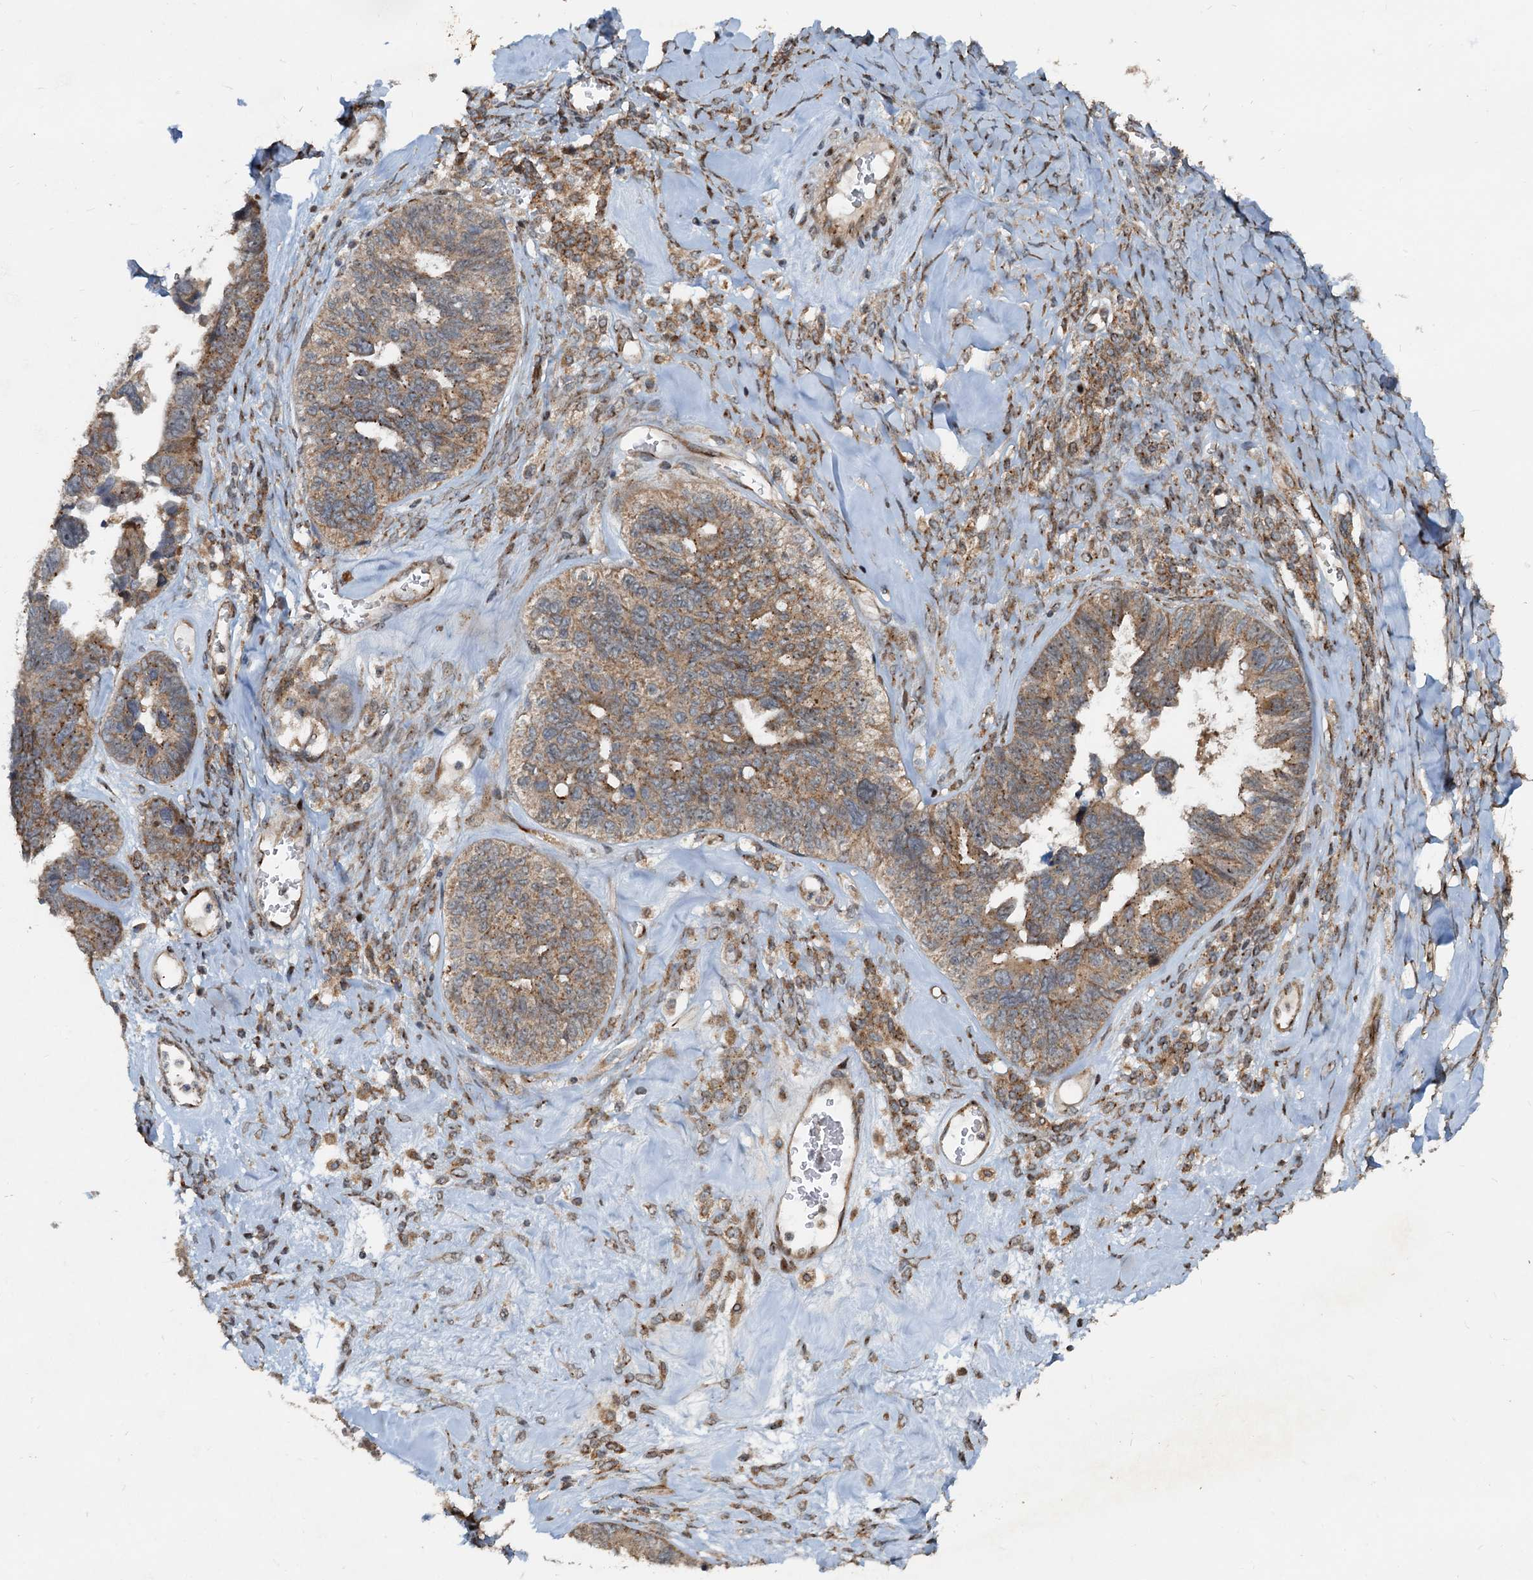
{"staining": {"intensity": "moderate", "quantity": ">75%", "location": "cytoplasmic/membranous"}, "tissue": "ovarian cancer", "cell_type": "Tumor cells", "image_type": "cancer", "snomed": [{"axis": "morphology", "description": "Cystadenocarcinoma, serous, NOS"}, {"axis": "topography", "description": "Ovary"}], "caption": "Brown immunohistochemical staining in ovarian cancer reveals moderate cytoplasmic/membranous expression in approximately >75% of tumor cells. (DAB (3,3'-diaminobenzidine) IHC, brown staining for protein, blue staining for nuclei).", "gene": "CEP68", "patient": {"sex": "female", "age": 79}}